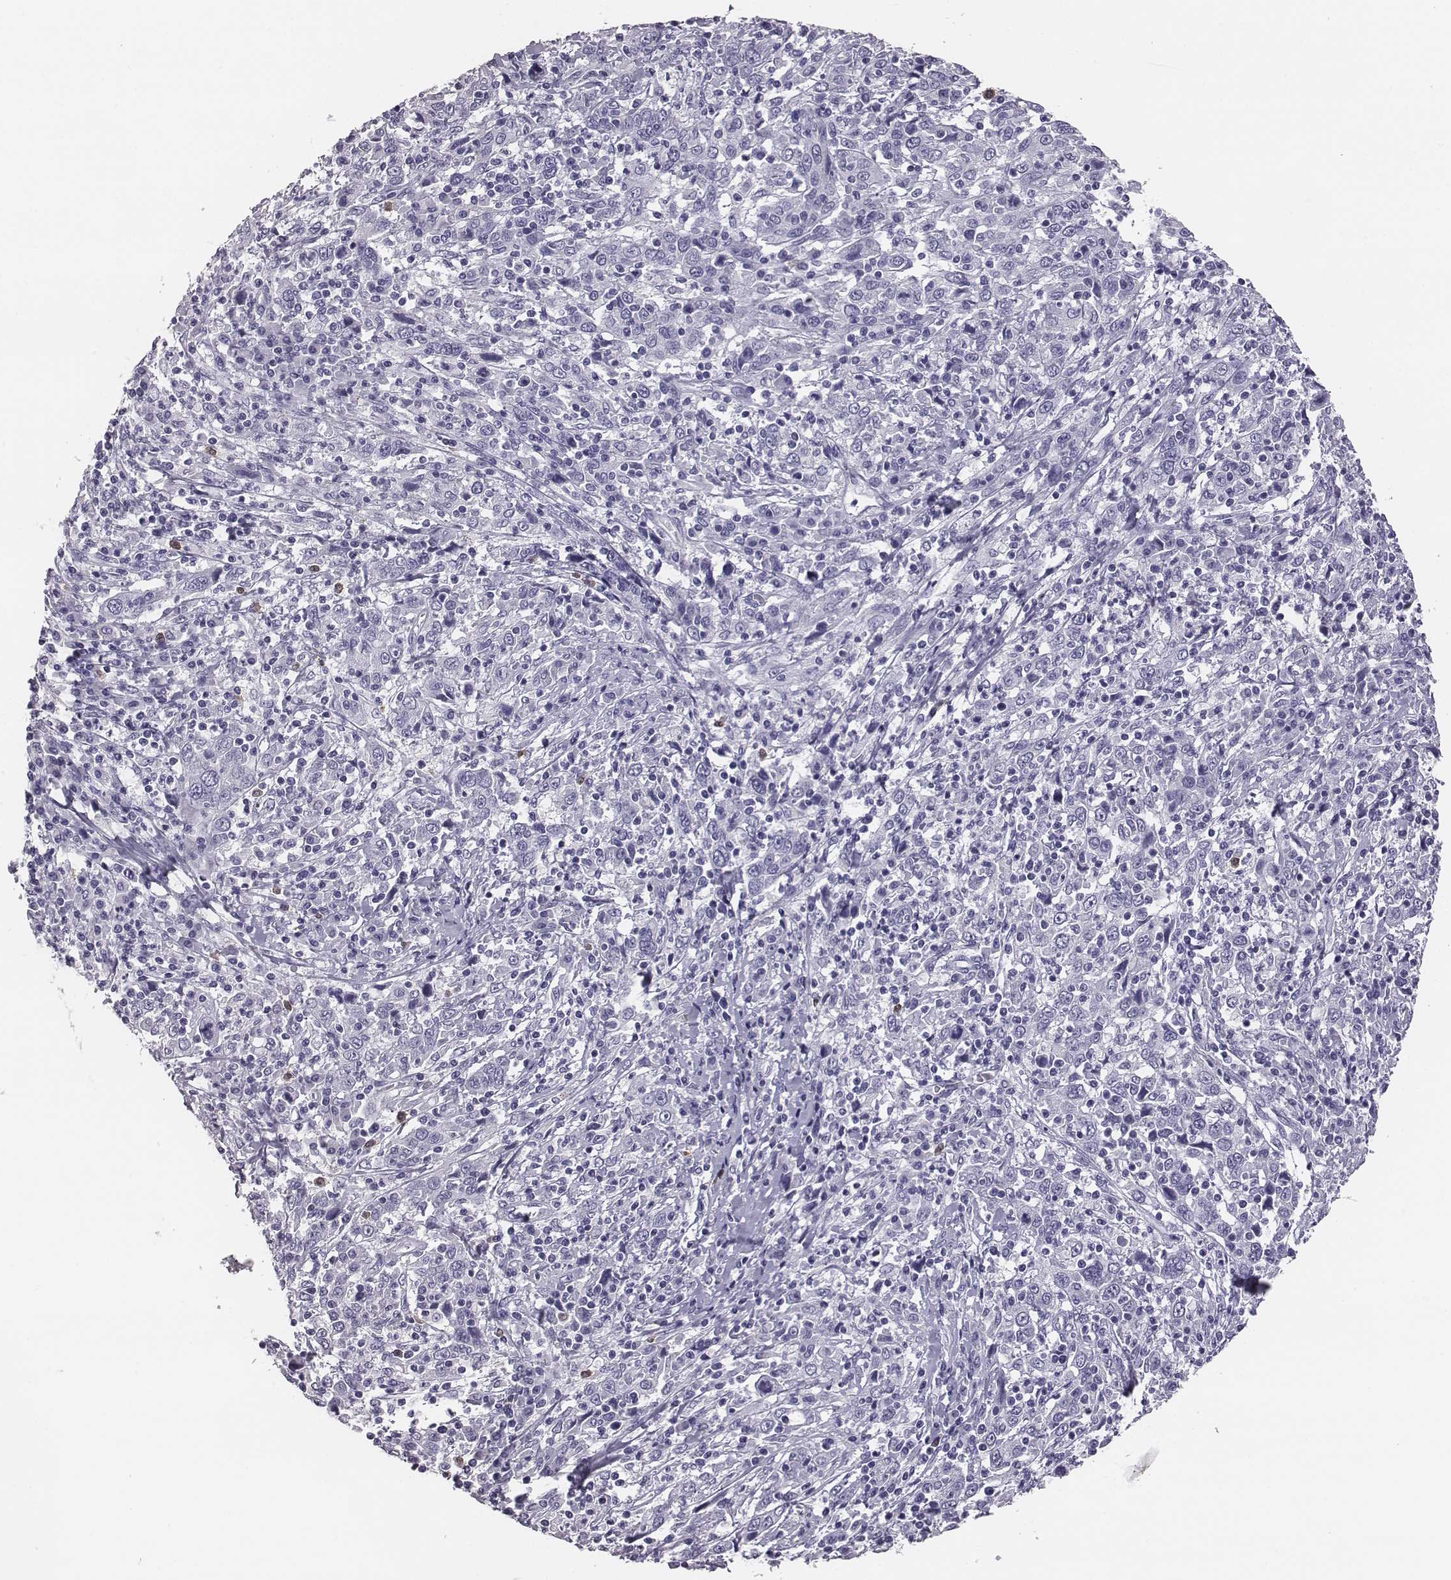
{"staining": {"intensity": "negative", "quantity": "none", "location": "none"}, "tissue": "cervical cancer", "cell_type": "Tumor cells", "image_type": "cancer", "snomed": [{"axis": "morphology", "description": "Squamous cell carcinoma, NOS"}, {"axis": "topography", "description": "Cervix"}], "caption": "Immunohistochemistry (IHC) photomicrograph of human squamous cell carcinoma (cervical) stained for a protein (brown), which shows no positivity in tumor cells.", "gene": "ACOD1", "patient": {"sex": "female", "age": 46}}